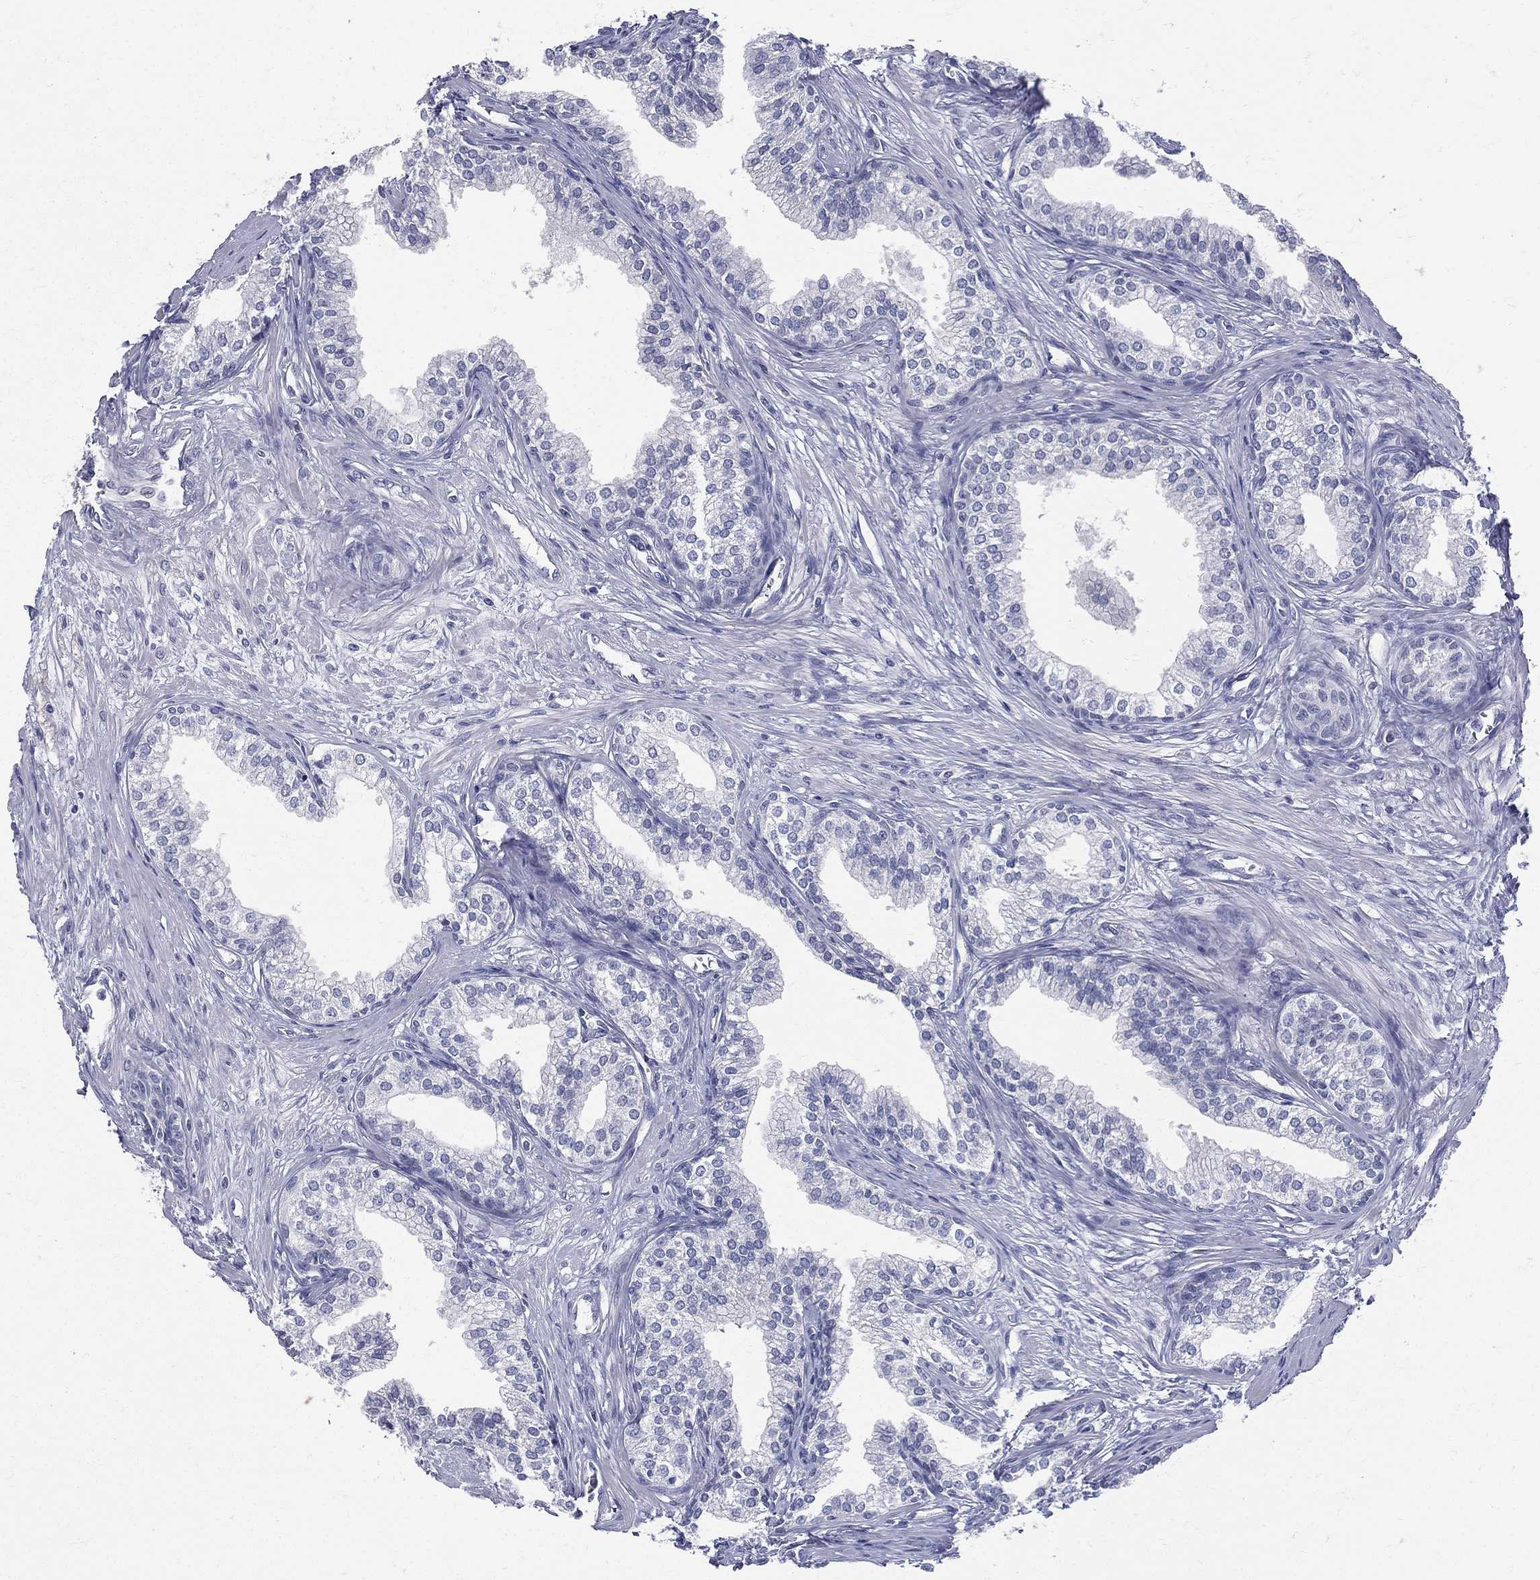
{"staining": {"intensity": "negative", "quantity": "none", "location": "none"}, "tissue": "prostate", "cell_type": "Glandular cells", "image_type": "normal", "snomed": [{"axis": "morphology", "description": "Normal tissue, NOS"}, {"axis": "topography", "description": "Prostate"}], "caption": "The IHC micrograph has no significant positivity in glandular cells of prostate.", "gene": "ETNPPL", "patient": {"sex": "male", "age": 65}}